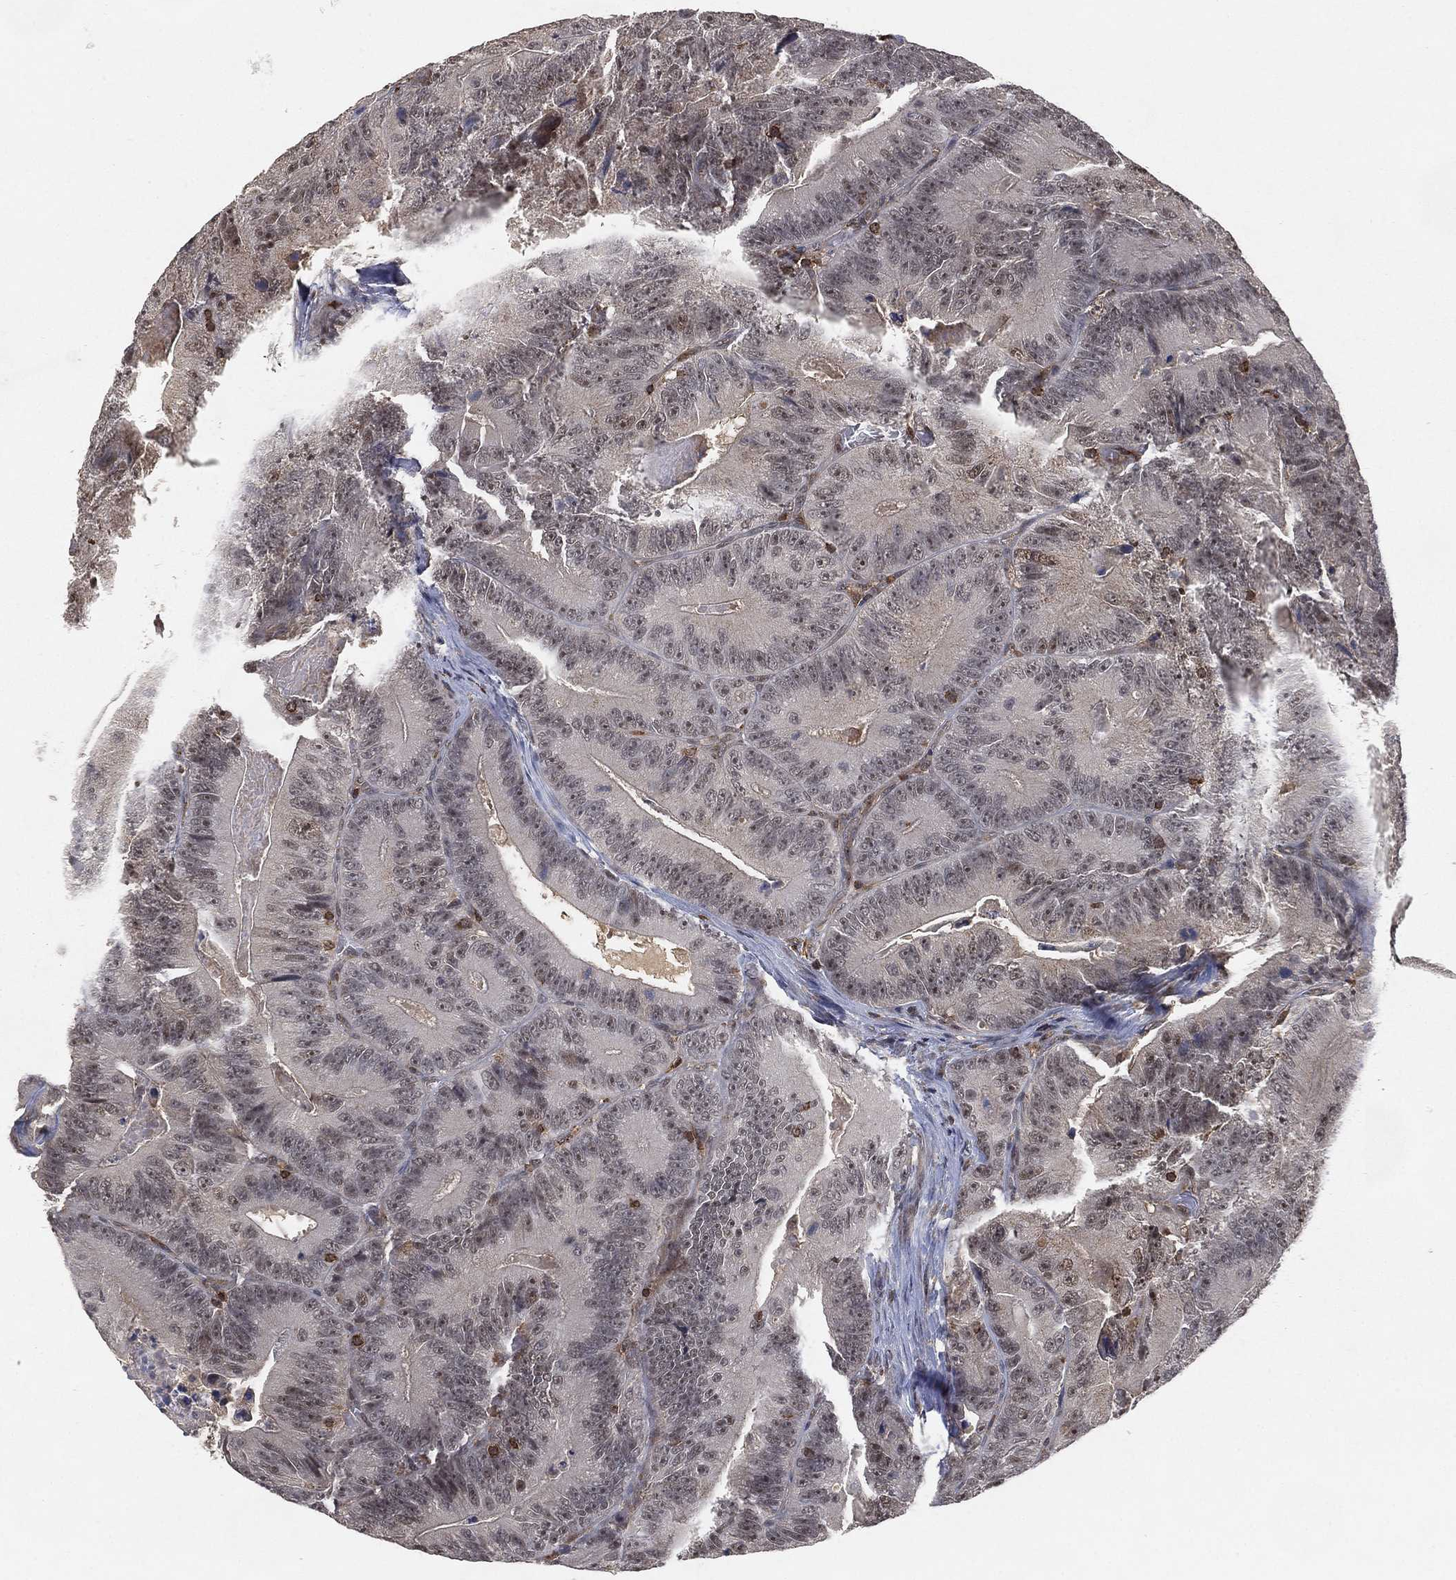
{"staining": {"intensity": "strong", "quantity": "<25%", "location": "nuclear"}, "tissue": "colorectal cancer", "cell_type": "Tumor cells", "image_type": "cancer", "snomed": [{"axis": "morphology", "description": "Adenocarcinoma, NOS"}, {"axis": "topography", "description": "Colon"}], "caption": "Strong nuclear protein positivity is seen in about <25% of tumor cells in colorectal cancer.", "gene": "WDR26", "patient": {"sex": "female", "age": 86}}